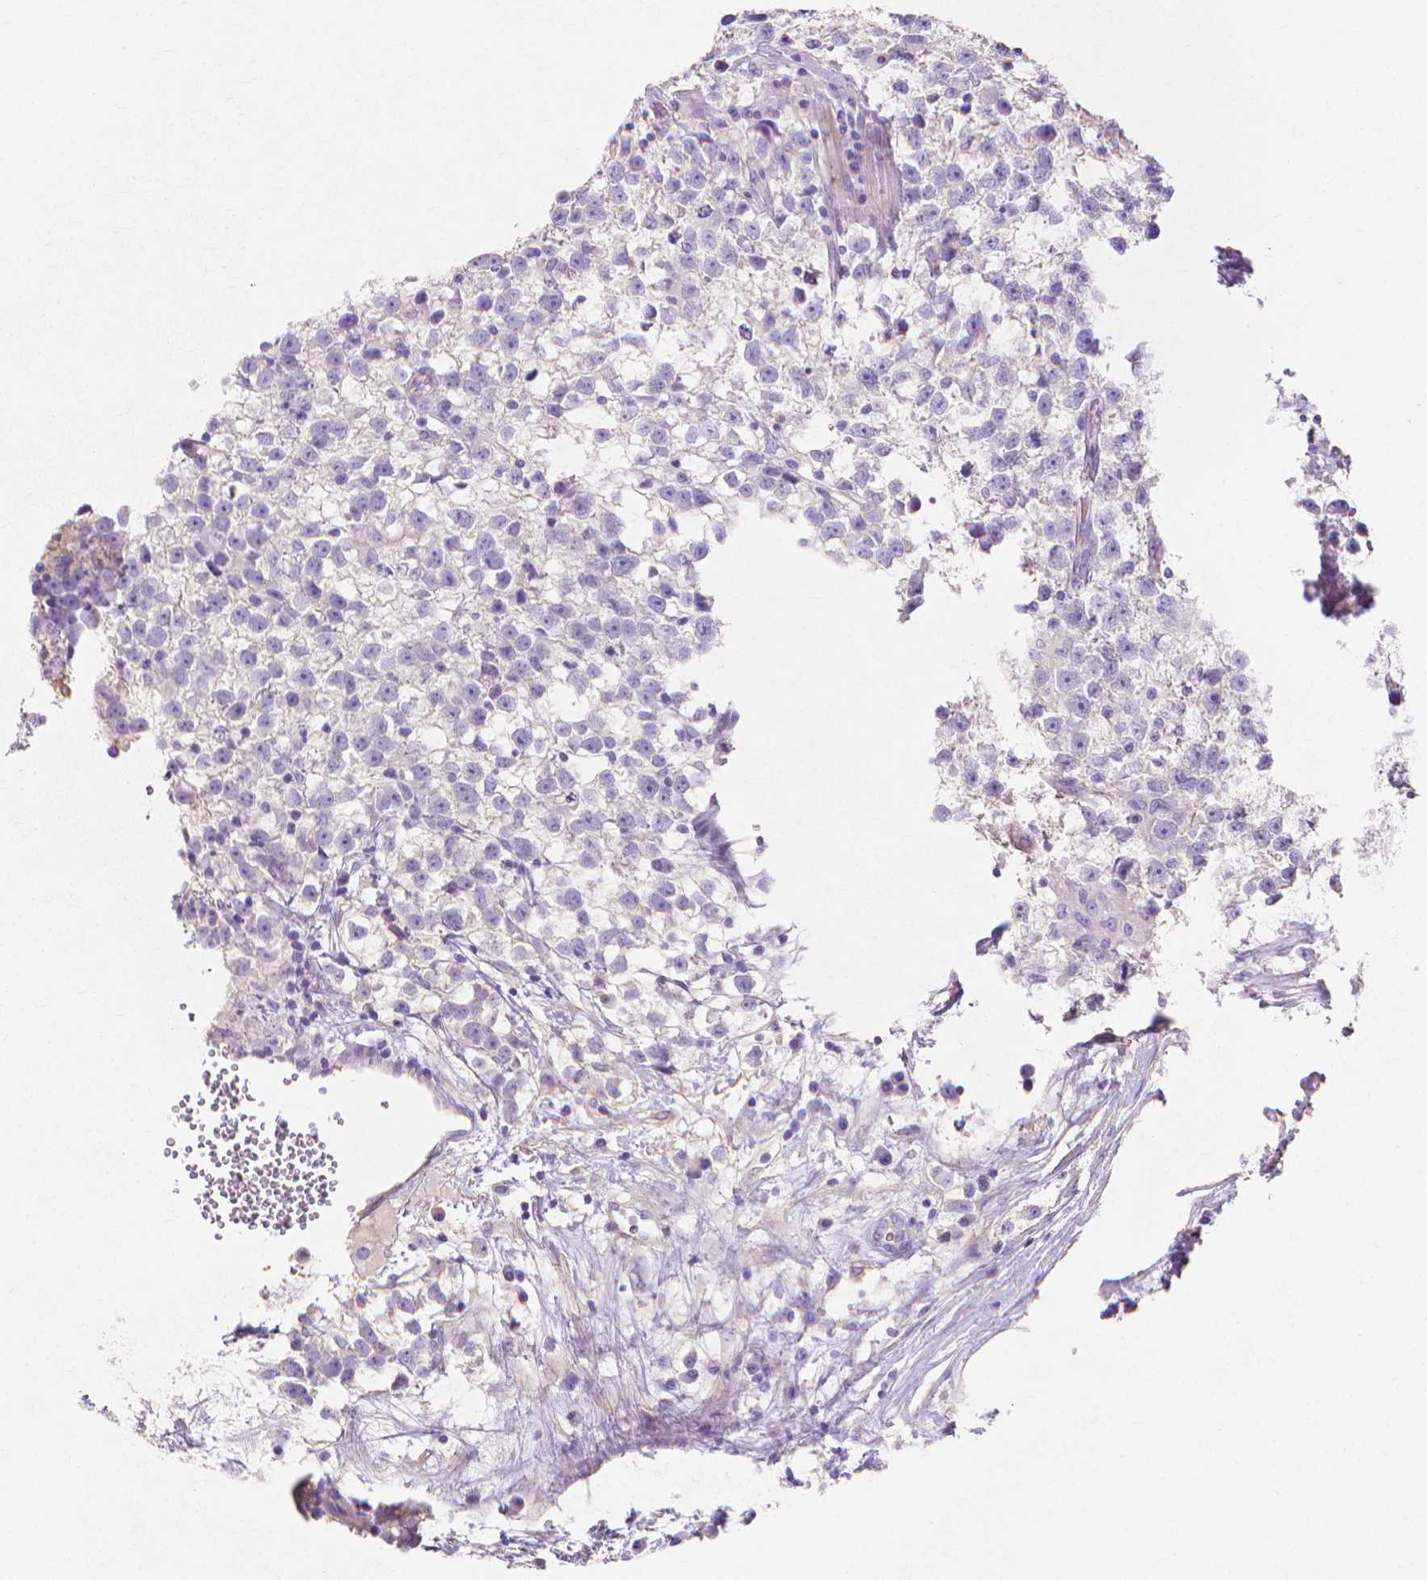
{"staining": {"intensity": "negative", "quantity": "none", "location": "none"}, "tissue": "testis cancer", "cell_type": "Tumor cells", "image_type": "cancer", "snomed": [{"axis": "morphology", "description": "Seminoma, NOS"}, {"axis": "topography", "description": "Testis"}], "caption": "High magnification brightfield microscopy of testis cancer (seminoma) stained with DAB (brown) and counterstained with hematoxylin (blue): tumor cells show no significant staining. Nuclei are stained in blue.", "gene": "MBLAC1", "patient": {"sex": "male", "age": 31}}